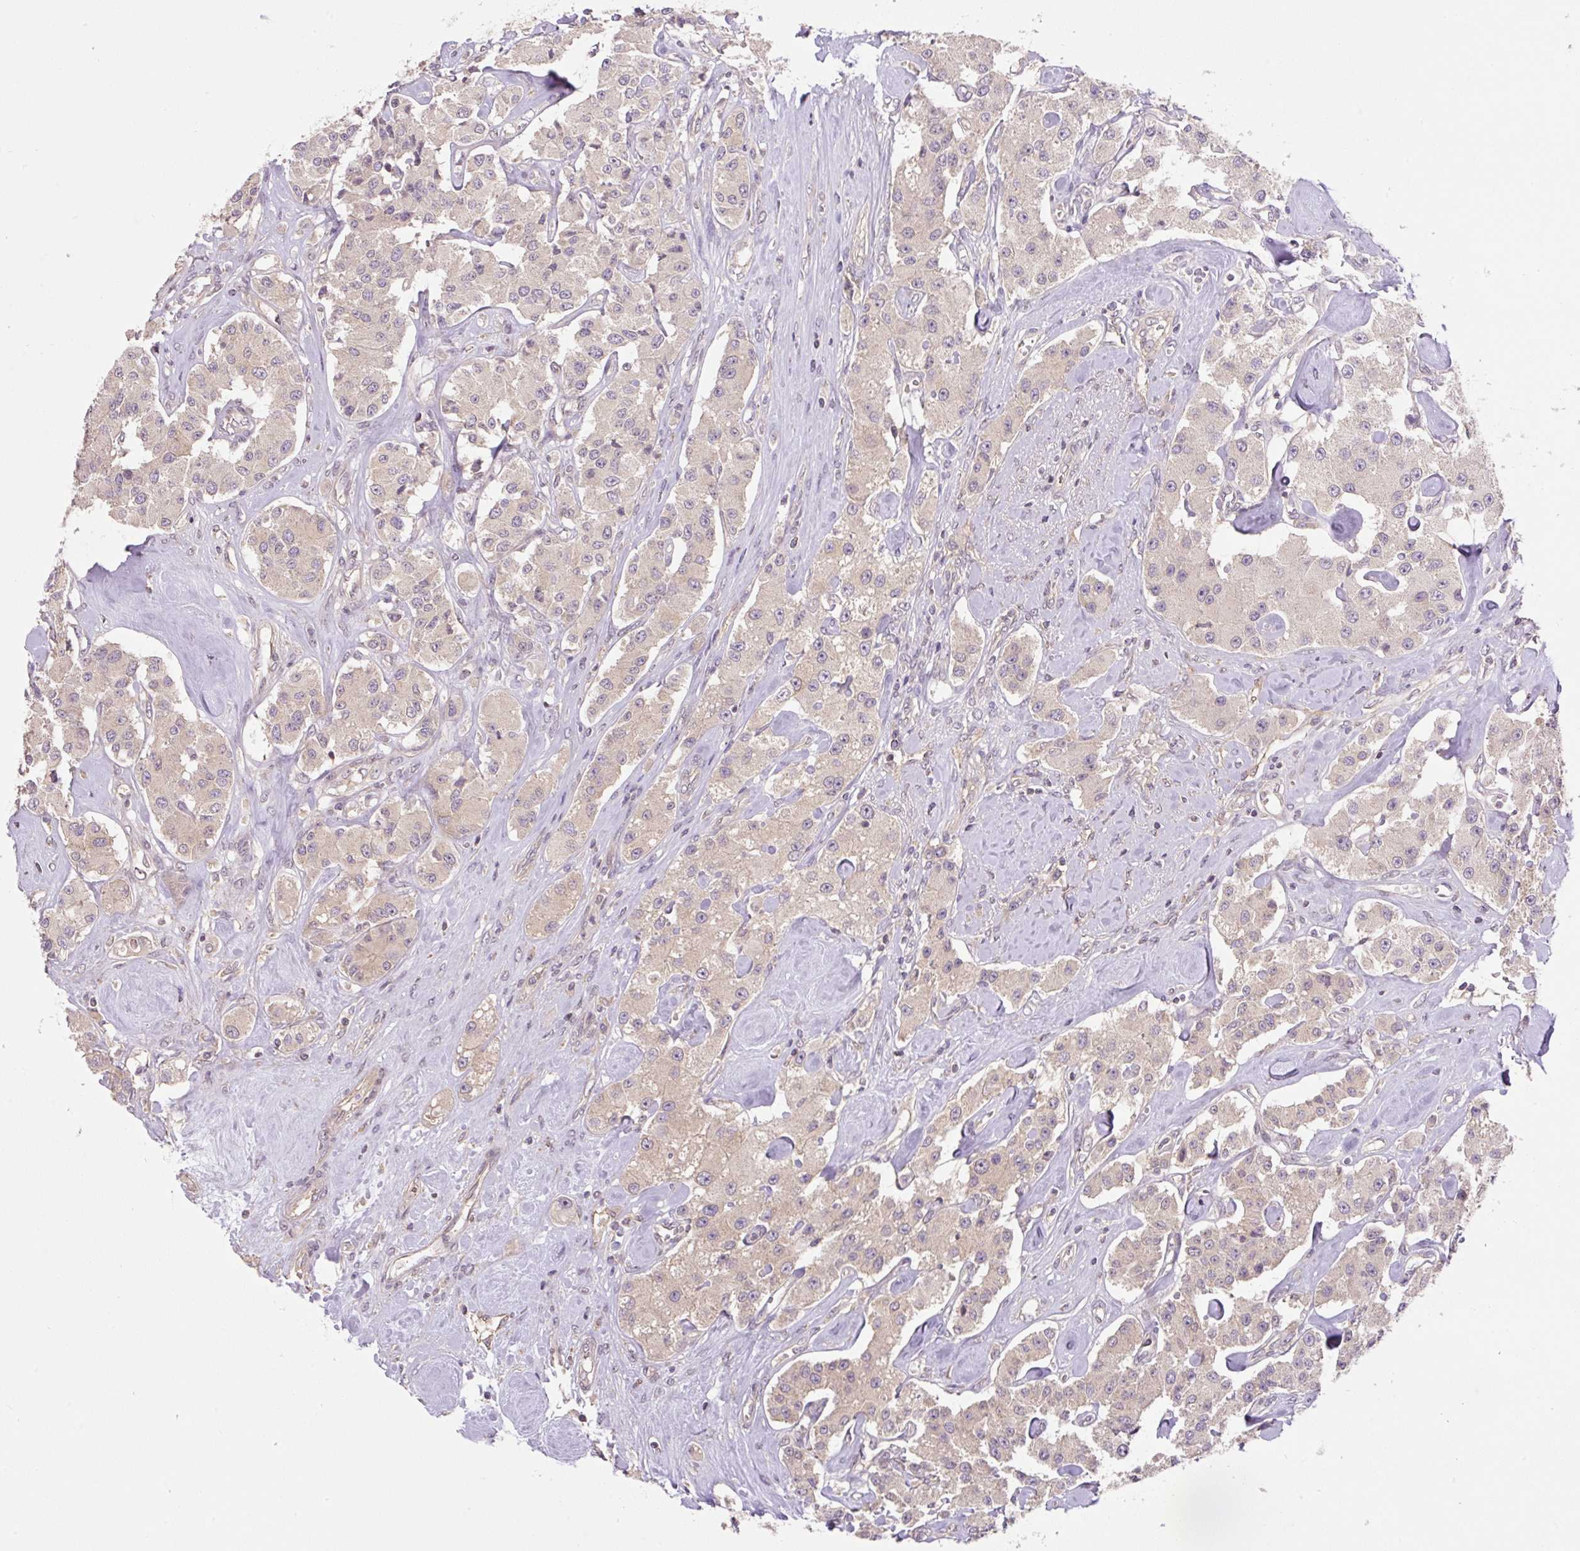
{"staining": {"intensity": "weak", "quantity": ">75%", "location": "cytoplasmic/membranous"}, "tissue": "carcinoid", "cell_type": "Tumor cells", "image_type": "cancer", "snomed": [{"axis": "morphology", "description": "Carcinoid, malignant, NOS"}, {"axis": "topography", "description": "Pancreas"}], "caption": "Weak cytoplasmic/membranous staining is appreciated in about >75% of tumor cells in carcinoid.", "gene": "COX8A", "patient": {"sex": "male", "age": 41}}